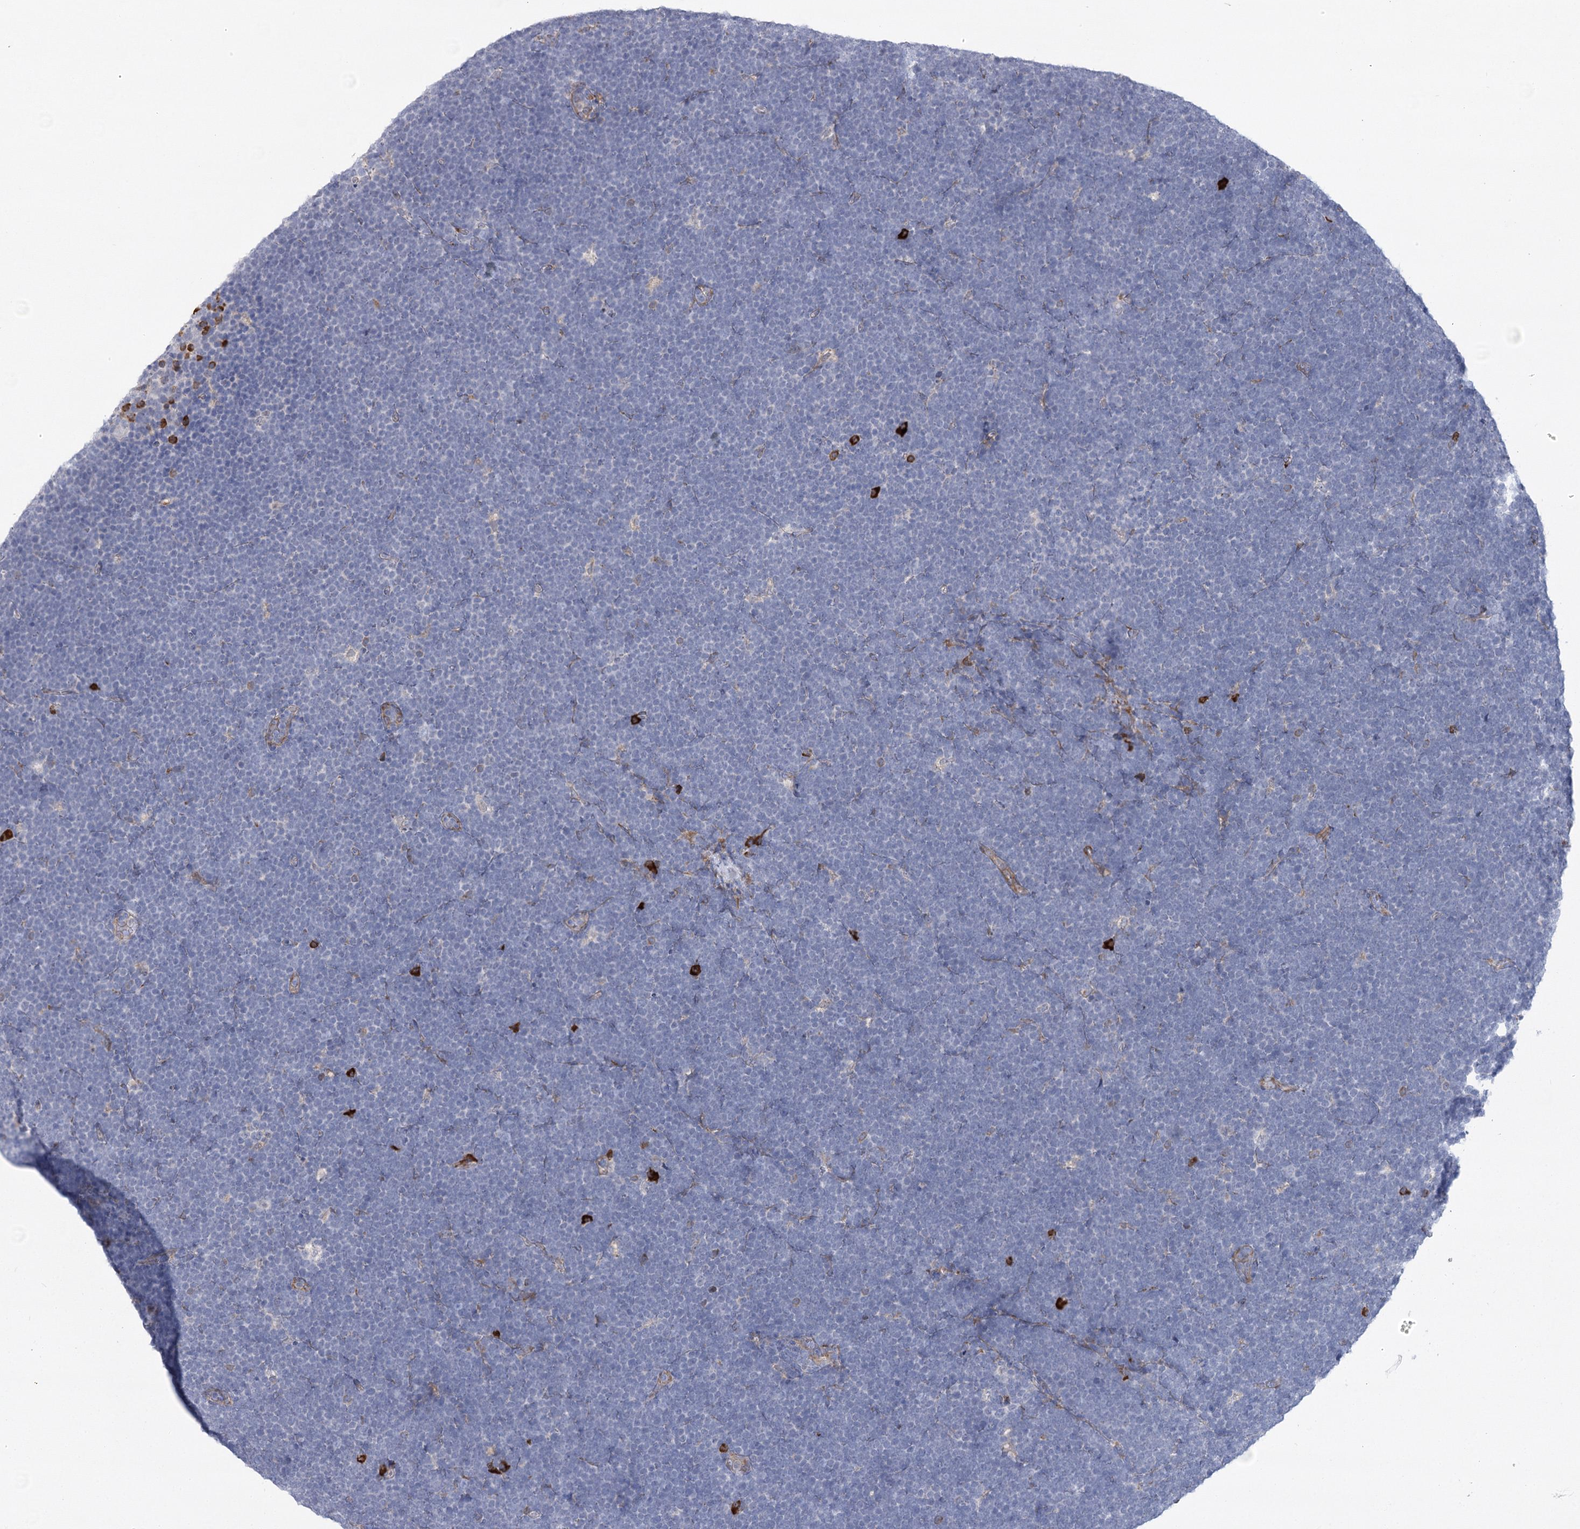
{"staining": {"intensity": "negative", "quantity": "none", "location": "none"}, "tissue": "lymphoma", "cell_type": "Tumor cells", "image_type": "cancer", "snomed": [{"axis": "morphology", "description": "Malignant lymphoma, non-Hodgkin's type, High grade"}, {"axis": "topography", "description": "Lymph node"}], "caption": "IHC histopathology image of human malignant lymphoma, non-Hodgkin's type (high-grade) stained for a protein (brown), which demonstrates no expression in tumor cells. The staining is performed using DAB brown chromogen with nuclei counter-stained in using hematoxylin.", "gene": "NCKAP5", "patient": {"sex": "male", "age": 13}}